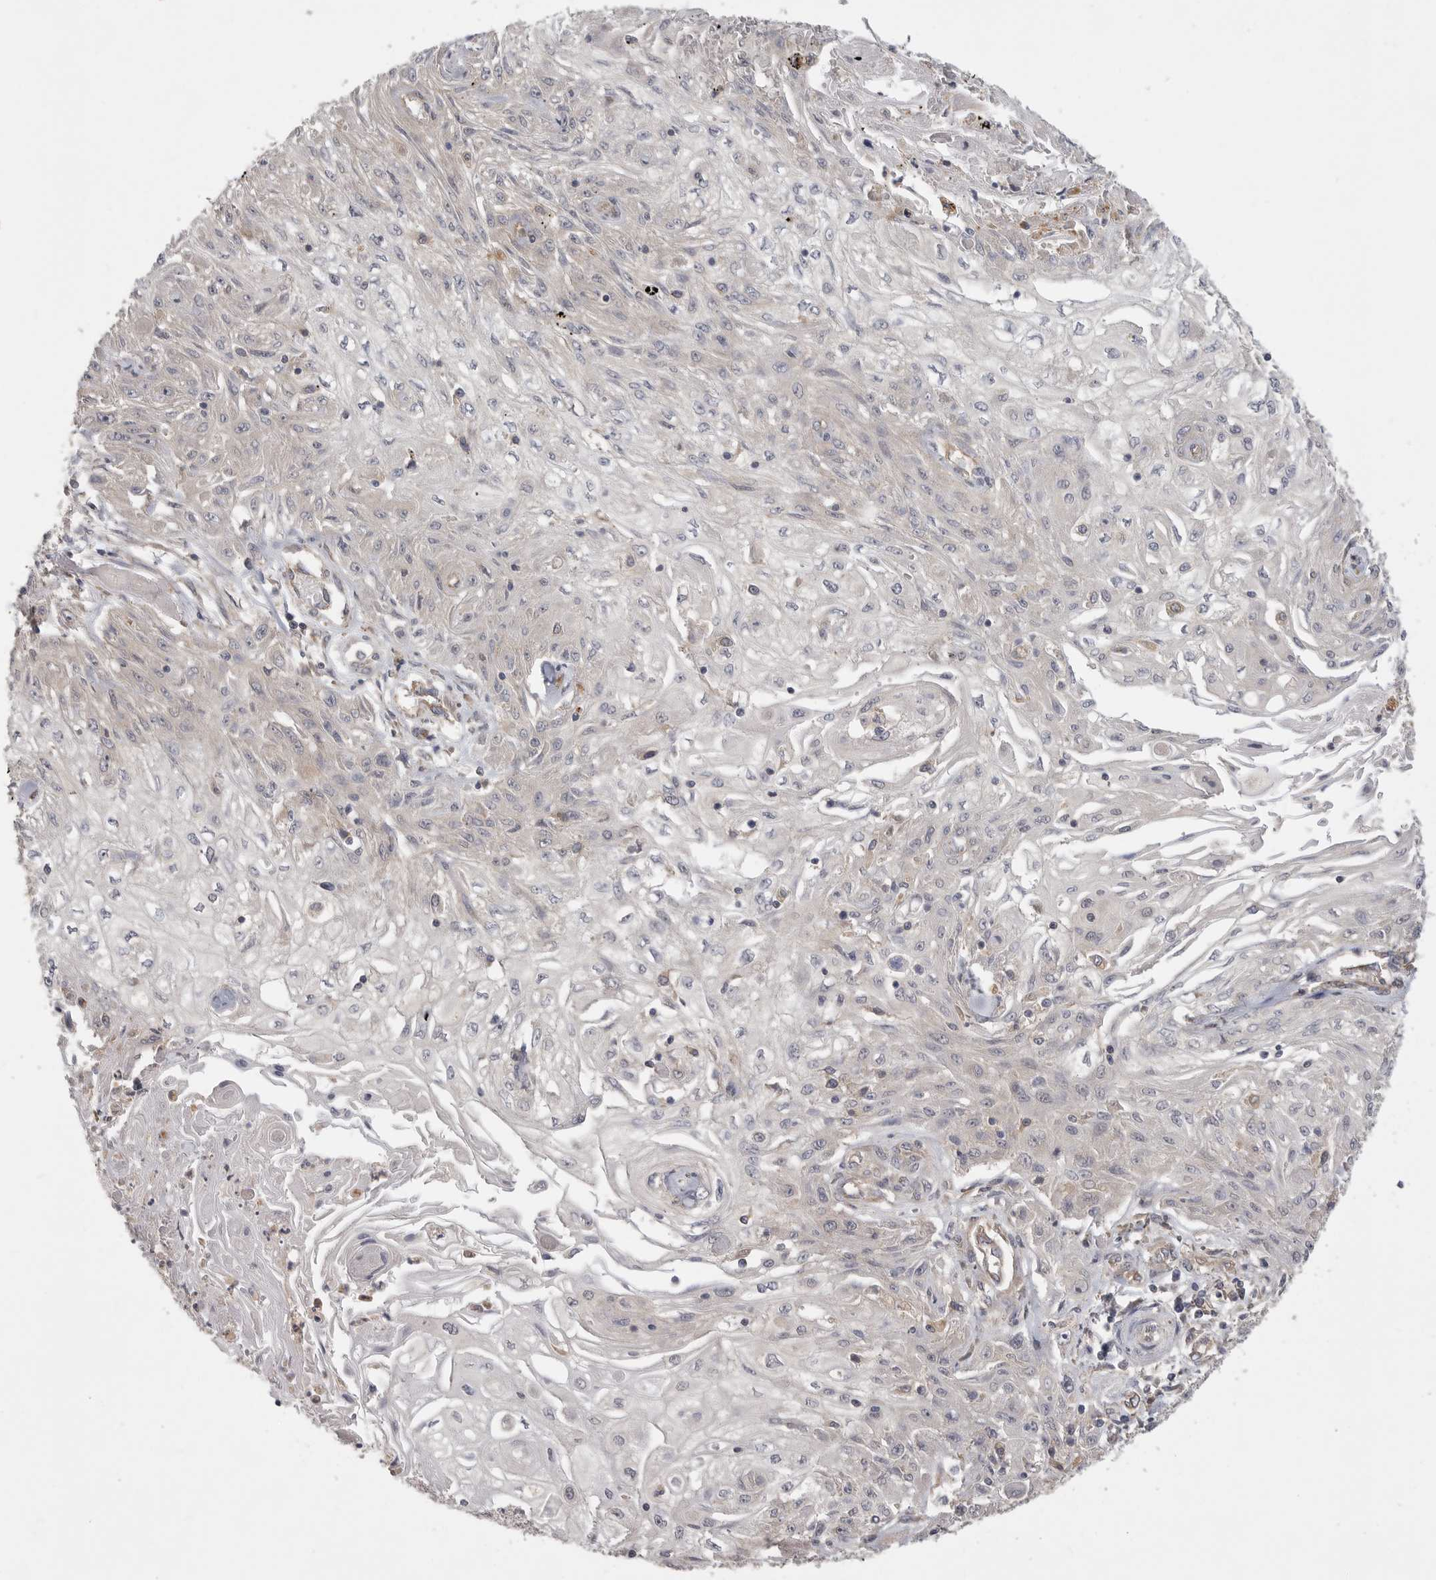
{"staining": {"intensity": "negative", "quantity": "none", "location": "none"}, "tissue": "skin cancer", "cell_type": "Tumor cells", "image_type": "cancer", "snomed": [{"axis": "morphology", "description": "Squamous cell carcinoma, NOS"}, {"axis": "morphology", "description": "Squamous cell carcinoma, metastatic, NOS"}, {"axis": "topography", "description": "Skin"}, {"axis": "topography", "description": "Lymph node"}], "caption": "Tumor cells are negative for brown protein staining in skin squamous cell carcinoma.", "gene": "ZNF232", "patient": {"sex": "male", "age": 75}}